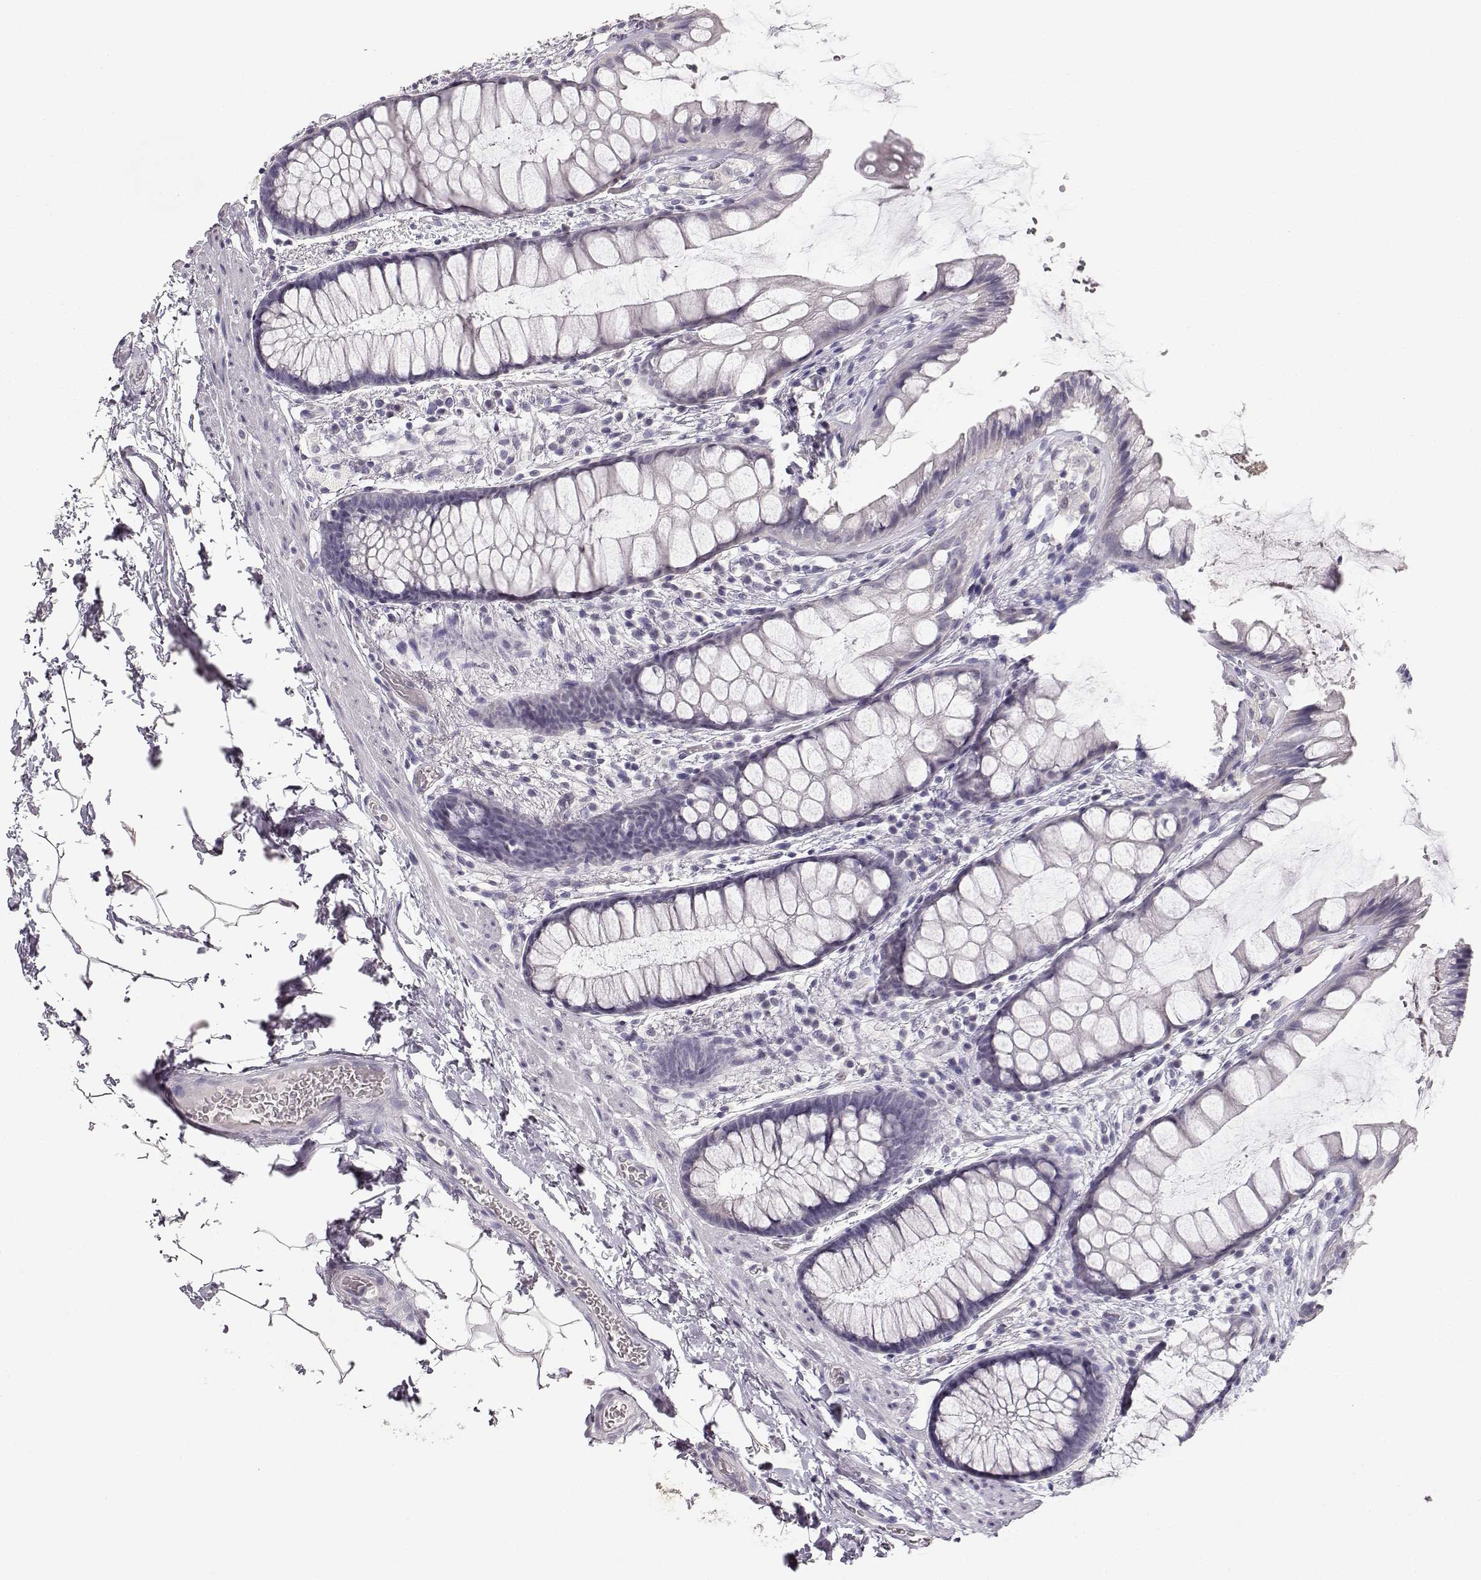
{"staining": {"intensity": "negative", "quantity": "none", "location": "none"}, "tissue": "rectum", "cell_type": "Glandular cells", "image_type": "normal", "snomed": [{"axis": "morphology", "description": "Normal tissue, NOS"}, {"axis": "topography", "description": "Rectum"}], "caption": "Rectum was stained to show a protein in brown. There is no significant expression in glandular cells. (Brightfield microscopy of DAB immunohistochemistry (IHC) at high magnification).", "gene": "TKTL1", "patient": {"sex": "female", "age": 62}}